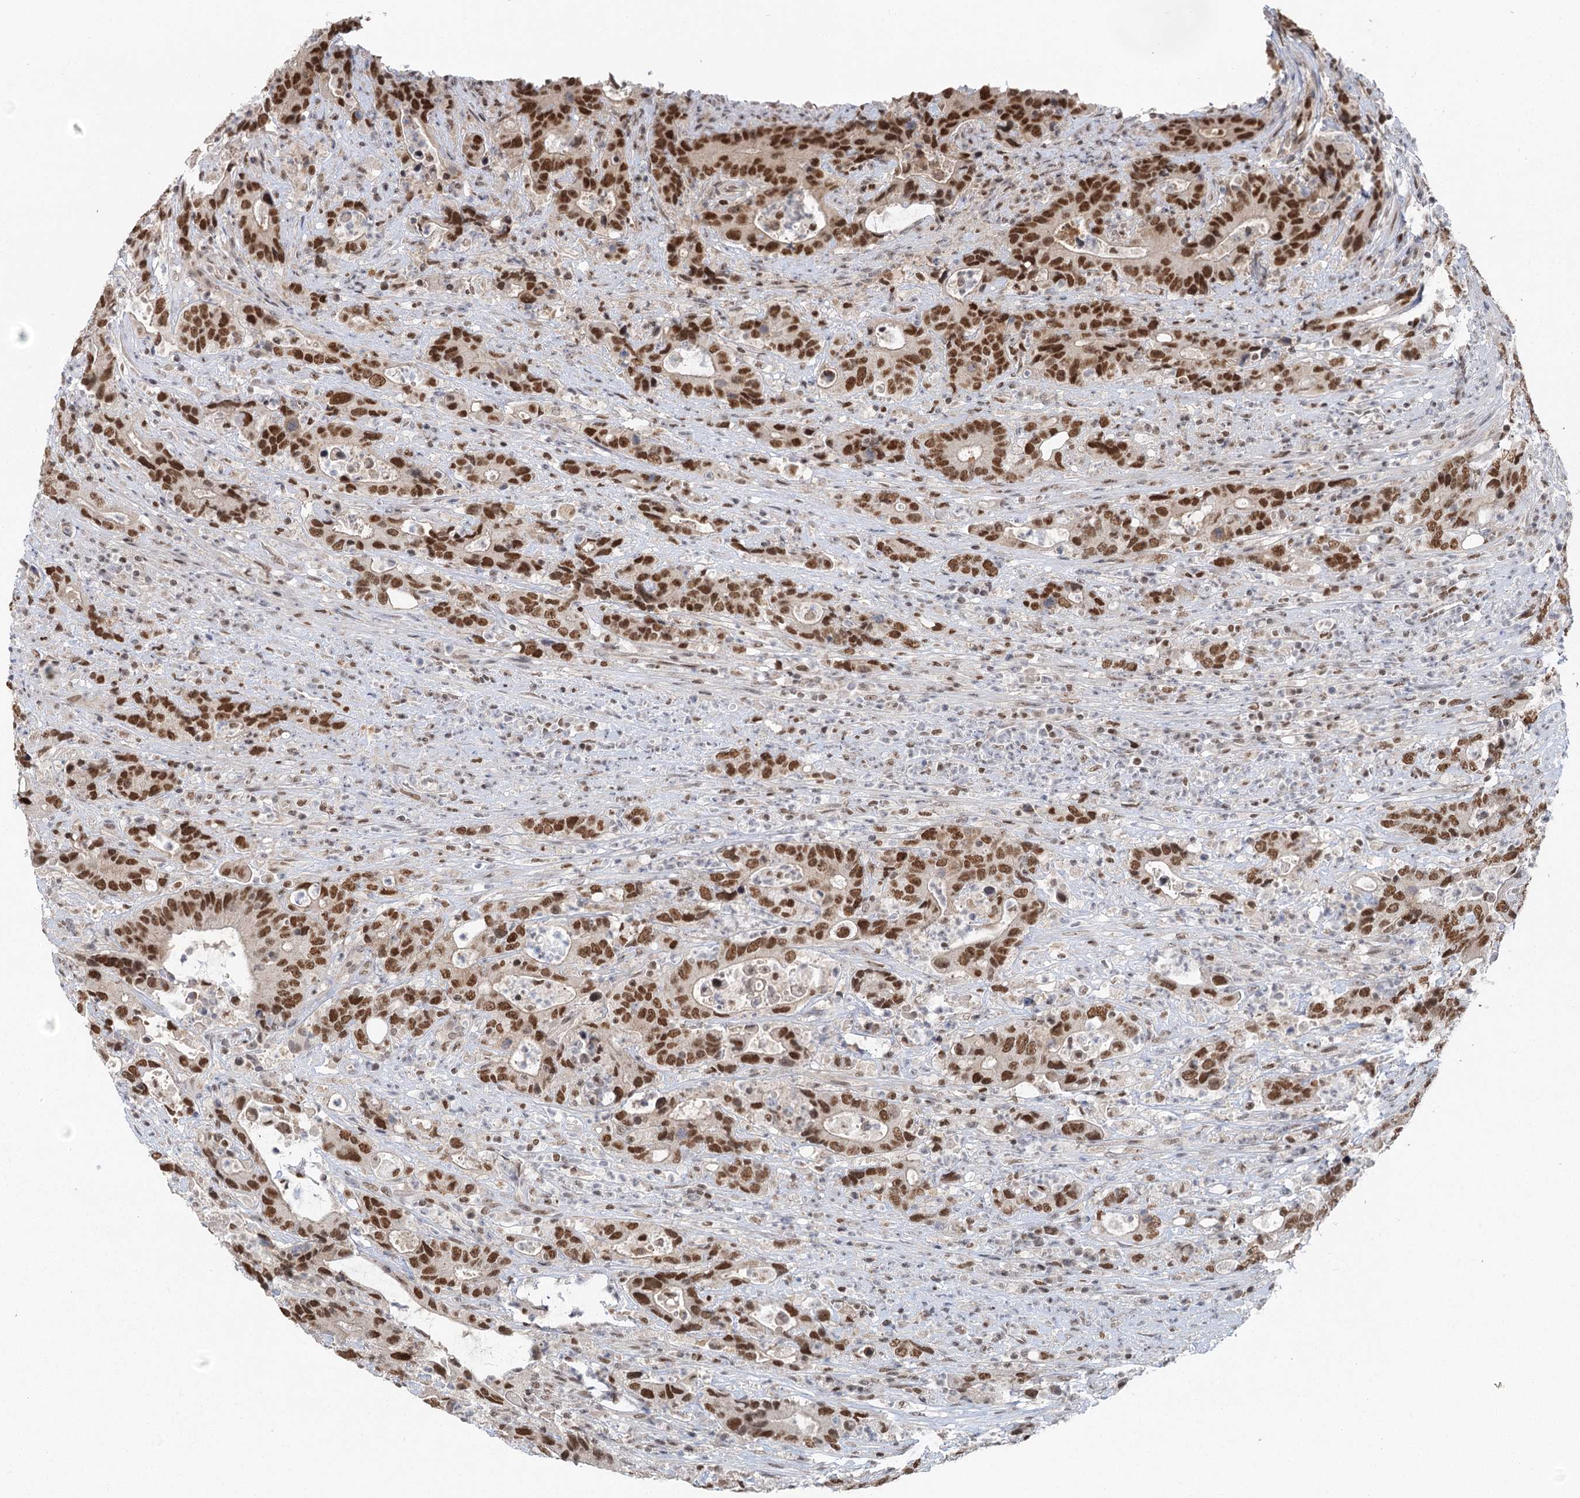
{"staining": {"intensity": "moderate", "quantity": ">75%", "location": "nuclear"}, "tissue": "colorectal cancer", "cell_type": "Tumor cells", "image_type": "cancer", "snomed": [{"axis": "morphology", "description": "Adenocarcinoma, NOS"}, {"axis": "topography", "description": "Colon"}], "caption": "Protein staining exhibits moderate nuclear staining in about >75% of tumor cells in adenocarcinoma (colorectal).", "gene": "PDS5A", "patient": {"sex": "female", "age": 75}}